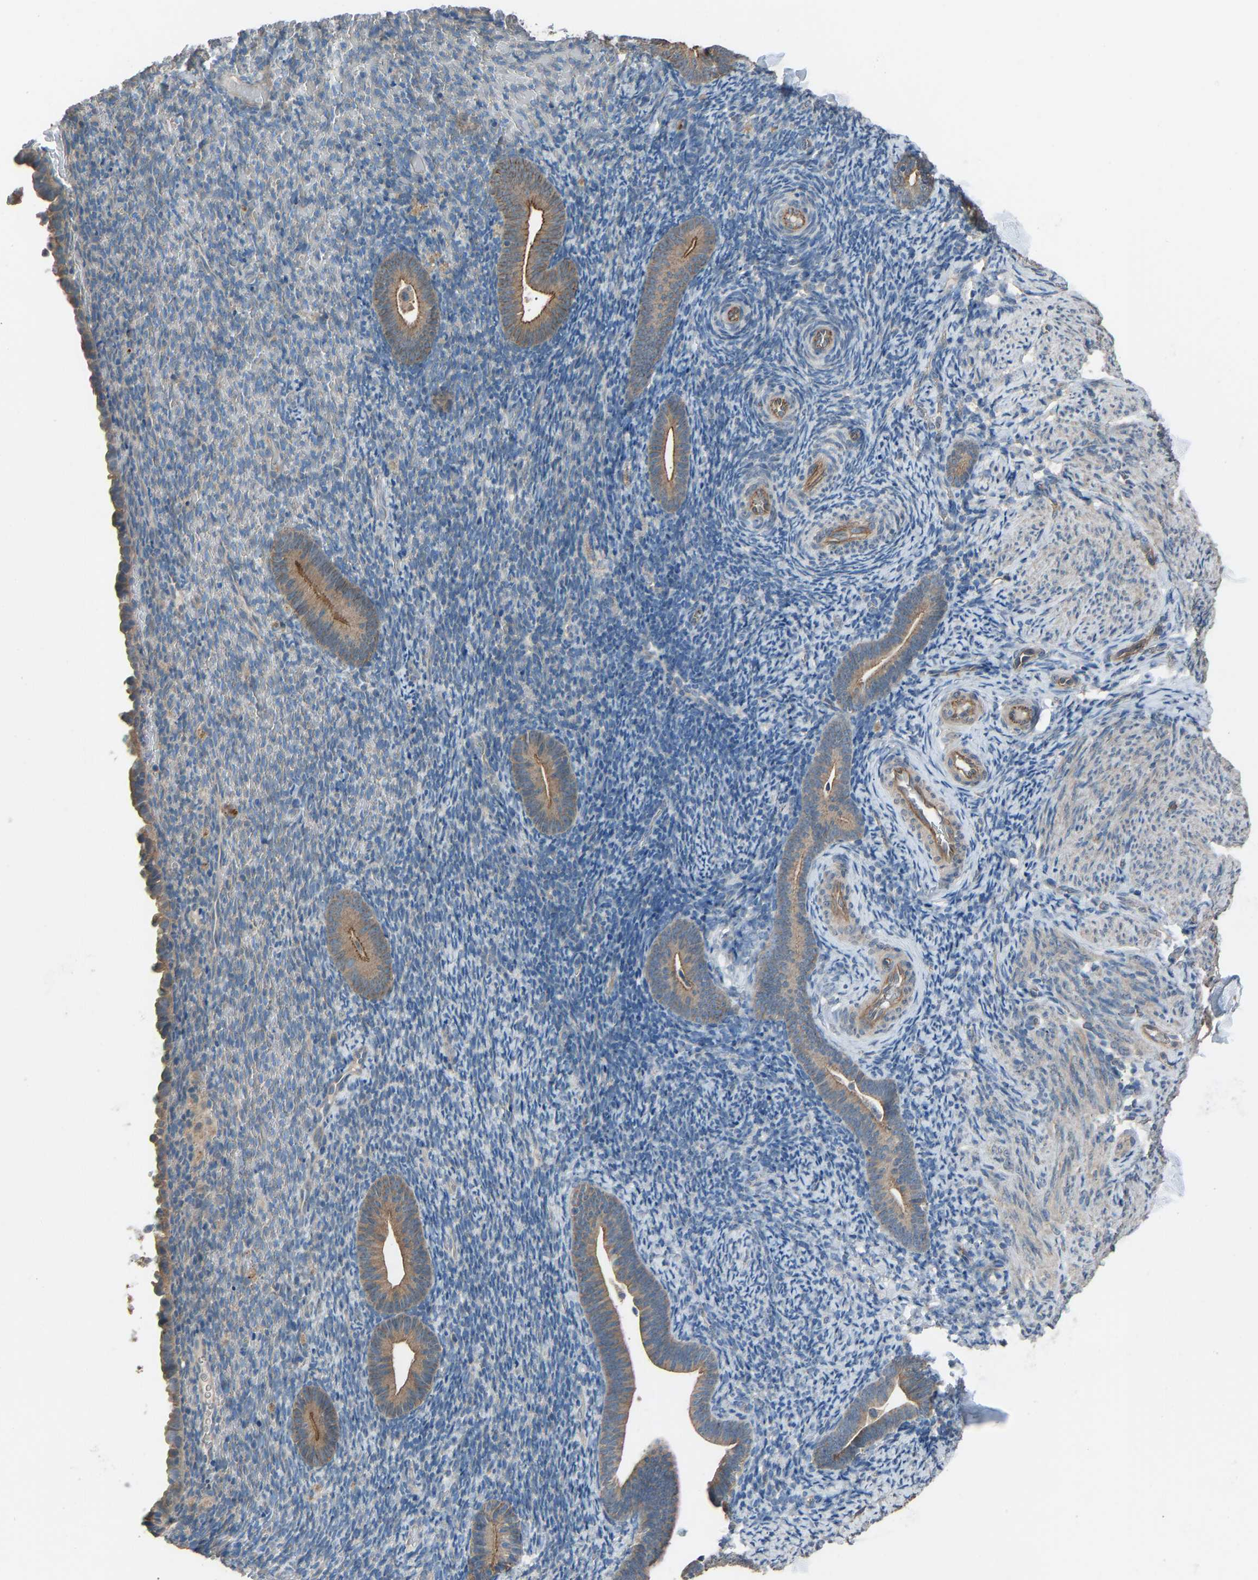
{"staining": {"intensity": "weak", "quantity": "25%-75%", "location": "cytoplasmic/membranous"}, "tissue": "endometrium", "cell_type": "Cells in endometrial stroma", "image_type": "normal", "snomed": [{"axis": "morphology", "description": "Normal tissue, NOS"}, {"axis": "topography", "description": "Endometrium"}], "caption": "Cells in endometrial stroma show weak cytoplasmic/membranous expression in approximately 25%-75% of cells in normal endometrium. The staining is performed using DAB (3,3'-diaminobenzidine) brown chromogen to label protein expression. The nuclei are counter-stained blue using hematoxylin.", "gene": "SLC43A1", "patient": {"sex": "female", "age": 51}}